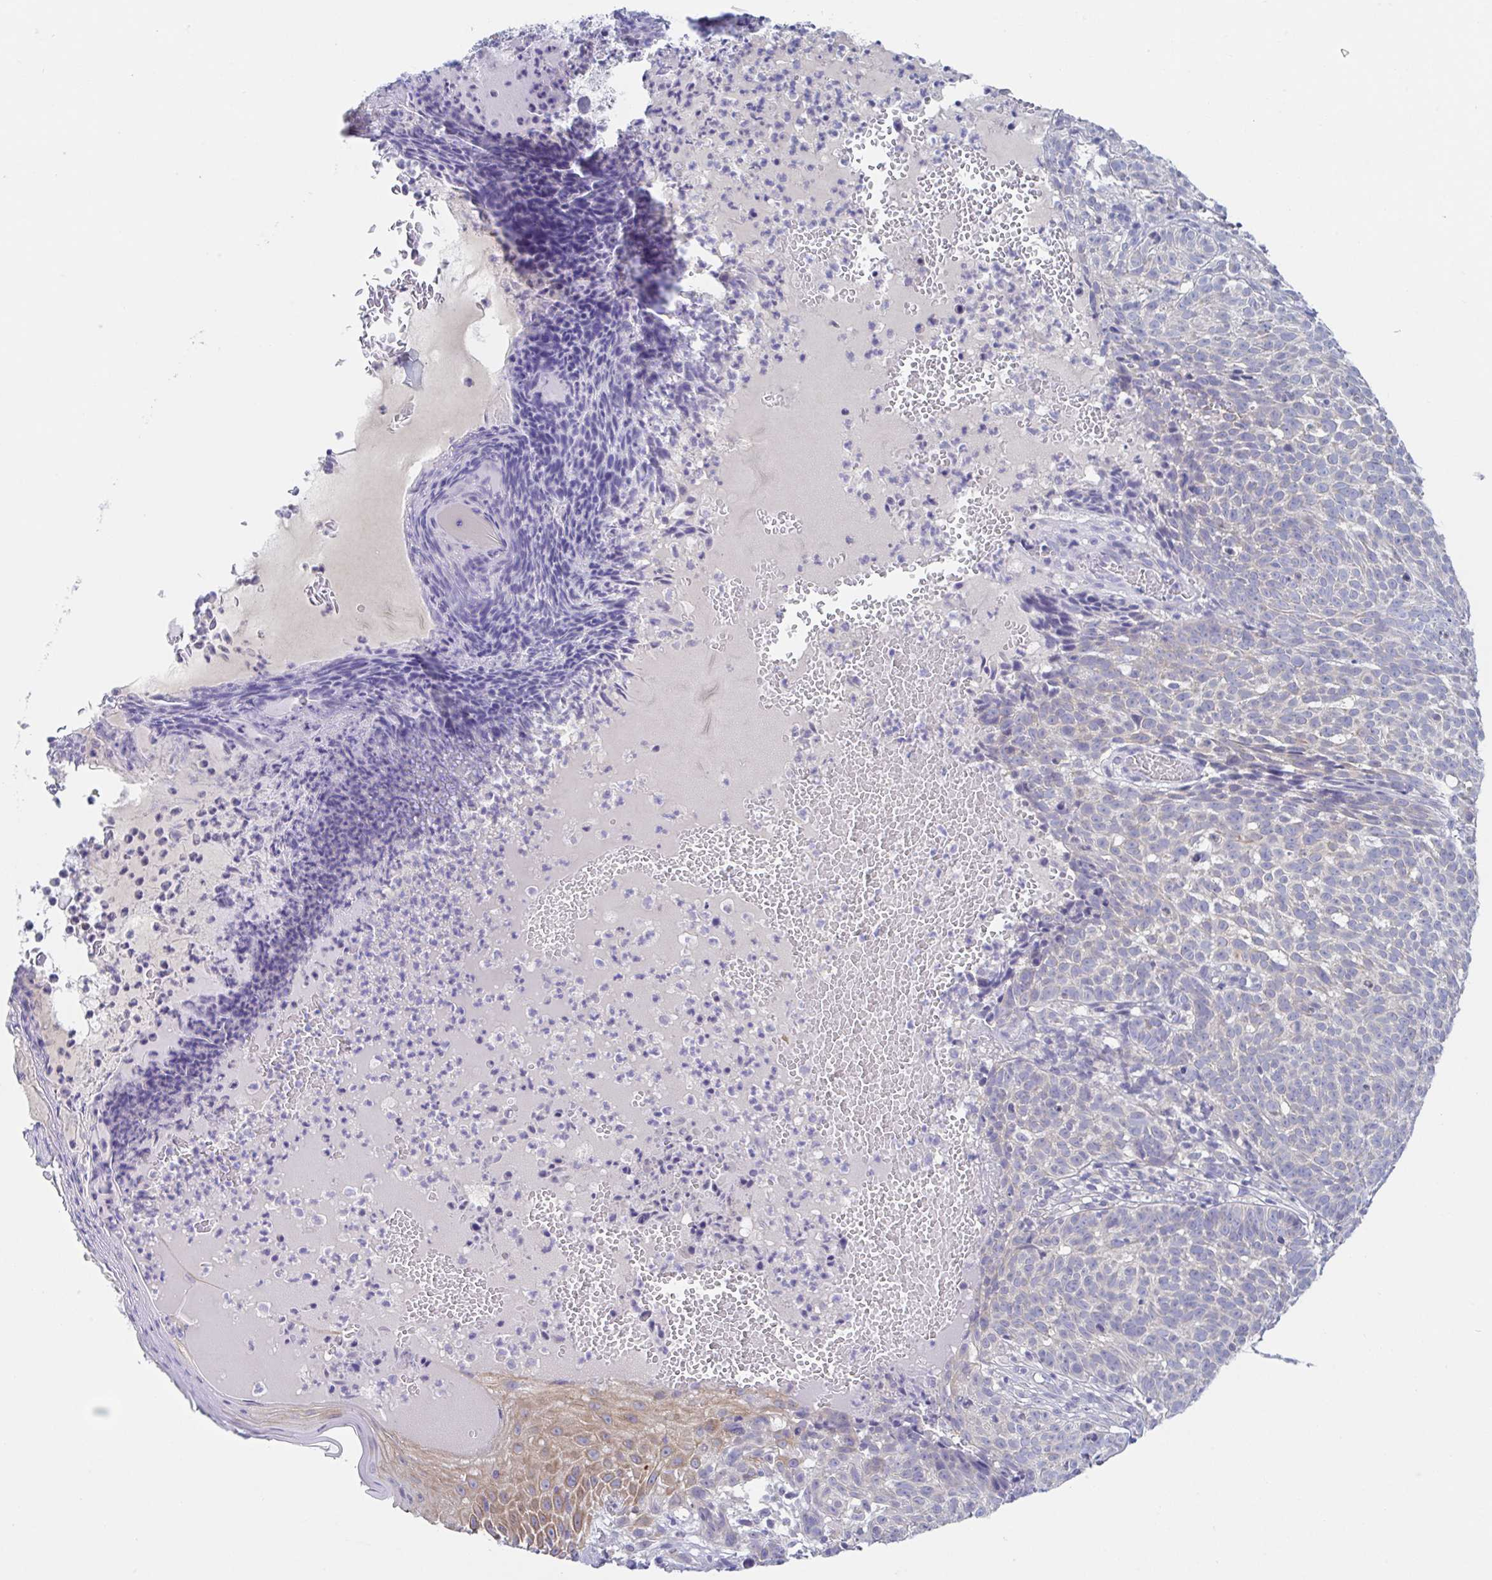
{"staining": {"intensity": "negative", "quantity": "none", "location": "none"}, "tissue": "skin cancer", "cell_type": "Tumor cells", "image_type": "cancer", "snomed": [{"axis": "morphology", "description": "Basal cell carcinoma"}, {"axis": "topography", "description": "Skin"}], "caption": "Tumor cells are negative for protein expression in human skin basal cell carcinoma. The staining was performed using DAB to visualize the protein expression in brown, while the nuclei were stained in blue with hematoxylin (Magnification: 20x).", "gene": "HTR2A", "patient": {"sex": "male", "age": 90}}